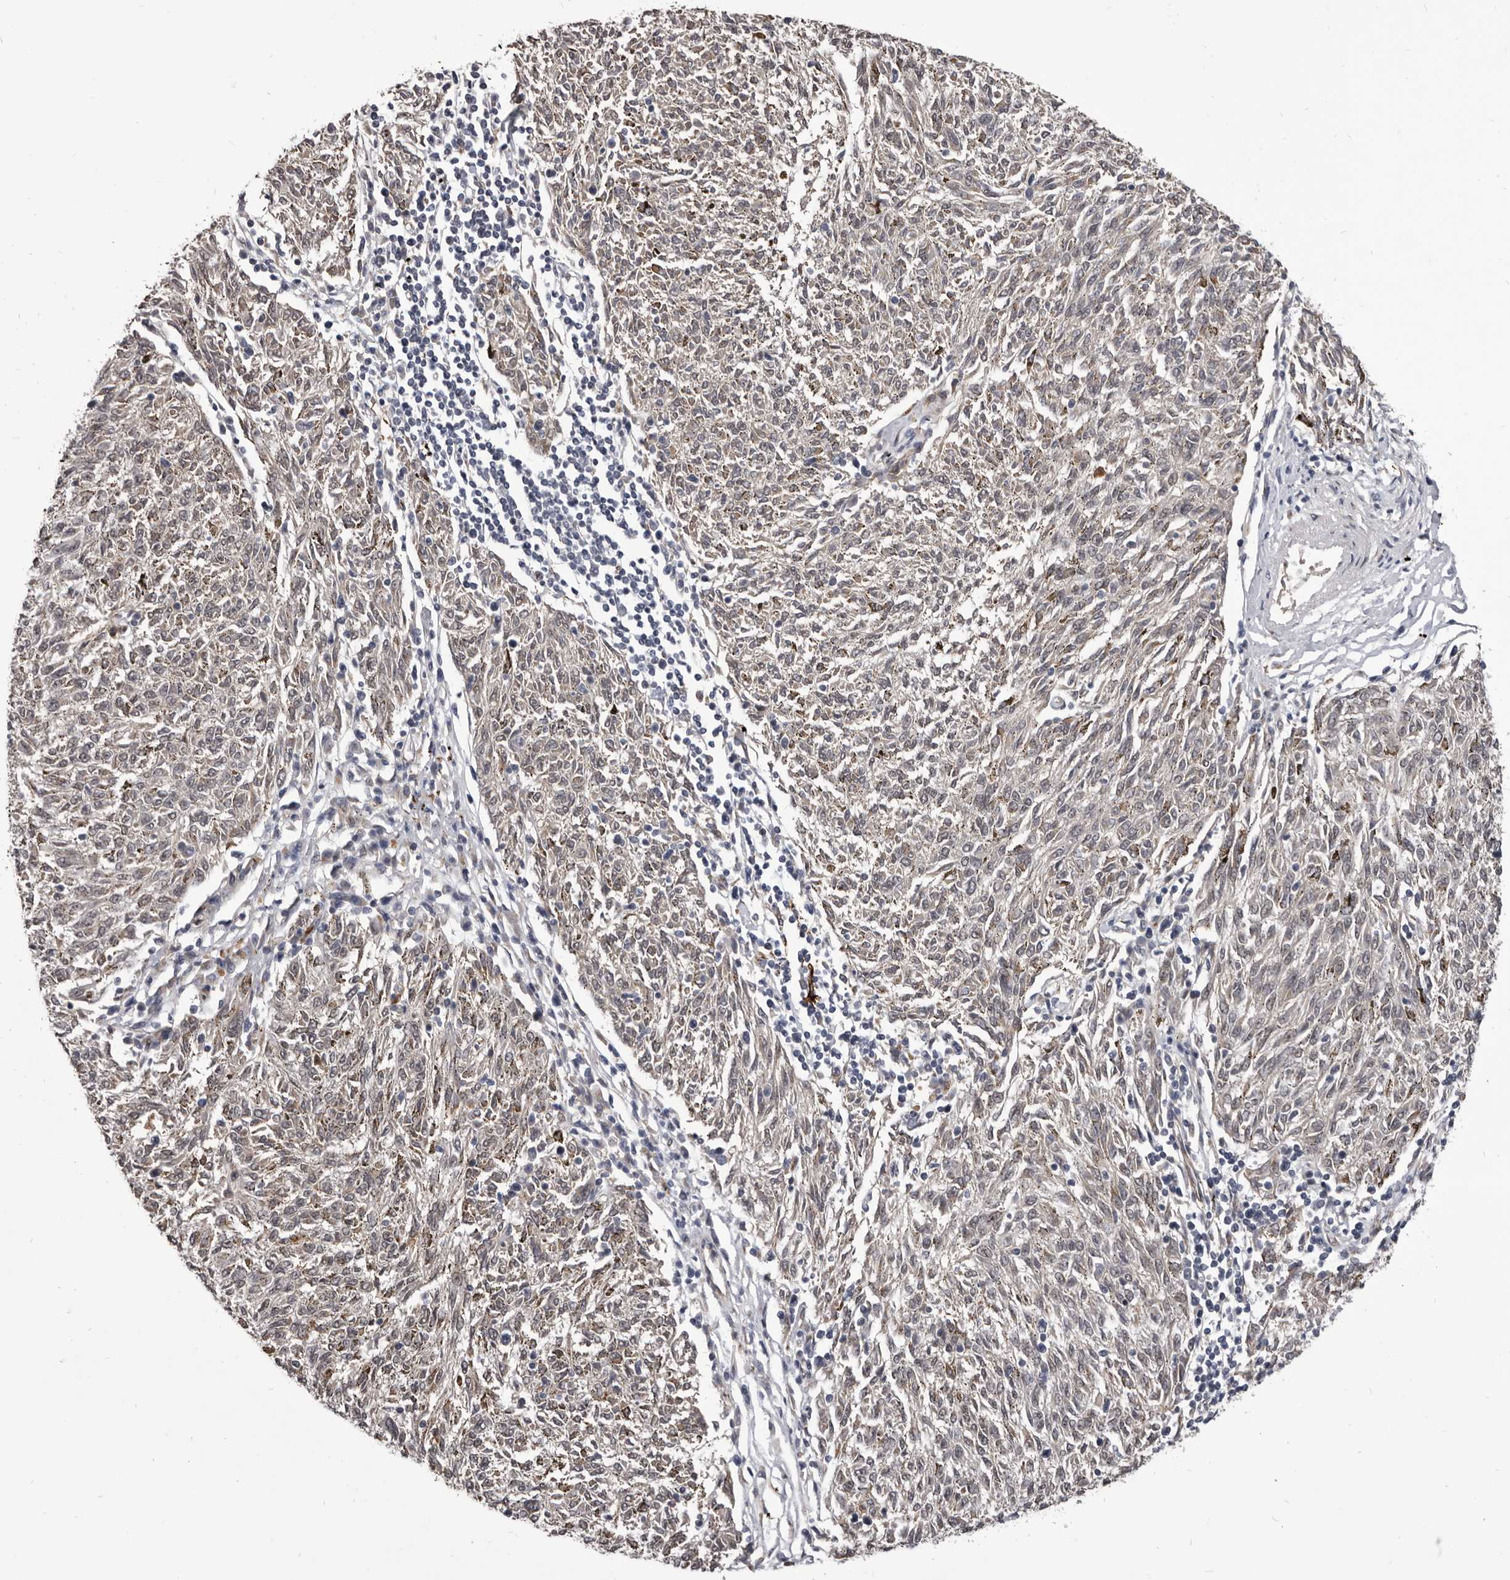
{"staining": {"intensity": "negative", "quantity": "none", "location": "none"}, "tissue": "melanoma", "cell_type": "Tumor cells", "image_type": "cancer", "snomed": [{"axis": "morphology", "description": "Malignant melanoma, NOS"}, {"axis": "topography", "description": "Skin"}], "caption": "This histopathology image is of malignant melanoma stained with immunohistochemistry to label a protein in brown with the nuclei are counter-stained blue. There is no staining in tumor cells.", "gene": "ADAMTS20", "patient": {"sex": "female", "age": 72}}